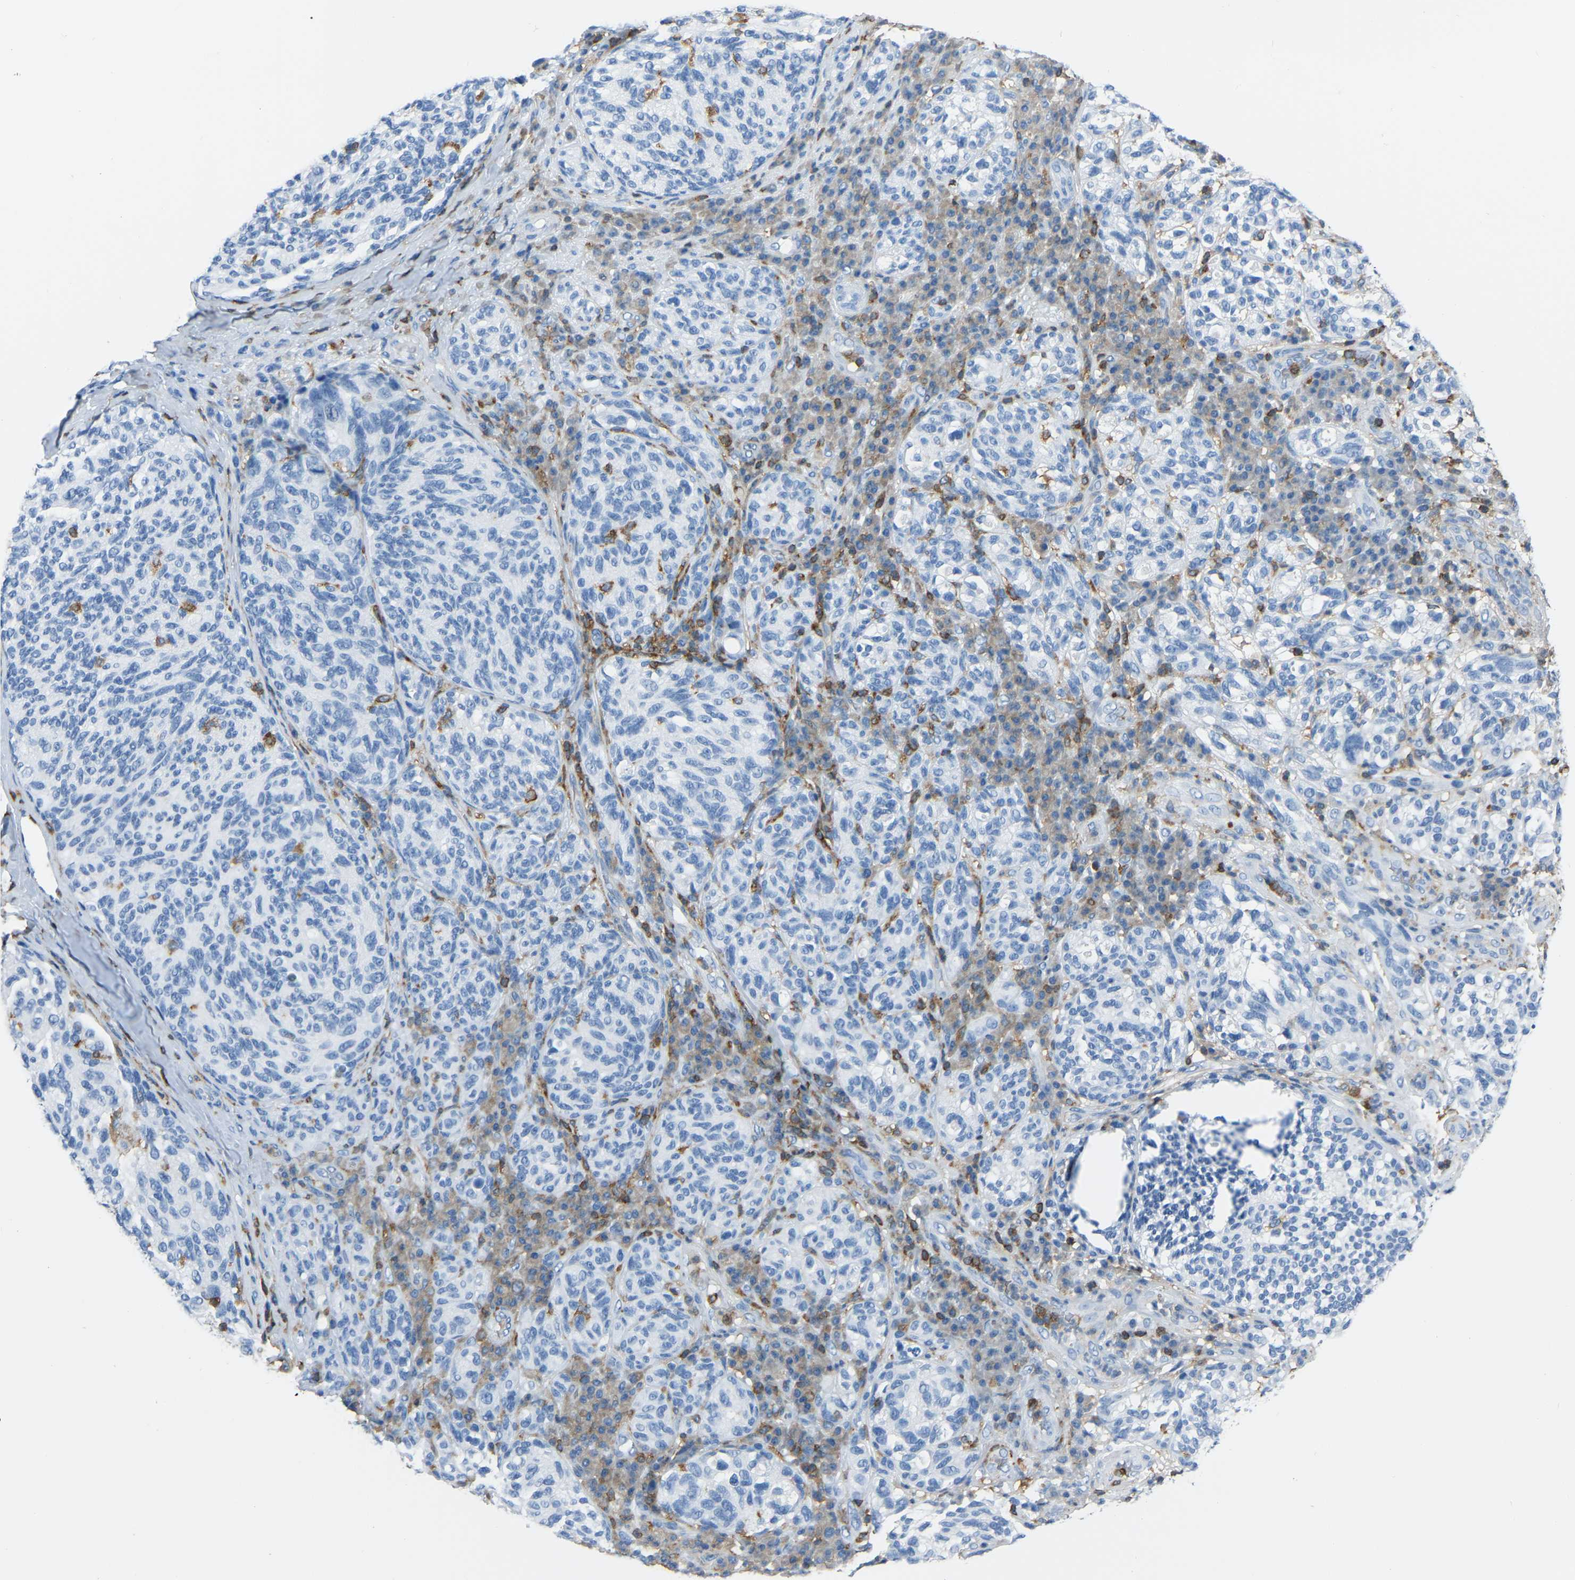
{"staining": {"intensity": "negative", "quantity": "none", "location": "none"}, "tissue": "melanoma", "cell_type": "Tumor cells", "image_type": "cancer", "snomed": [{"axis": "morphology", "description": "Malignant melanoma, NOS"}, {"axis": "topography", "description": "Skin"}], "caption": "Immunohistochemical staining of human malignant melanoma demonstrates no significant expression in tumor cells. The staining was performed using DAB to visualize the protein expression in brown, while the nuclei were stained in blue with hematoxylin (Magnification: 20x).", "gene": "ARHGAP45", "patient": {"sex": "female", "age": 73}}